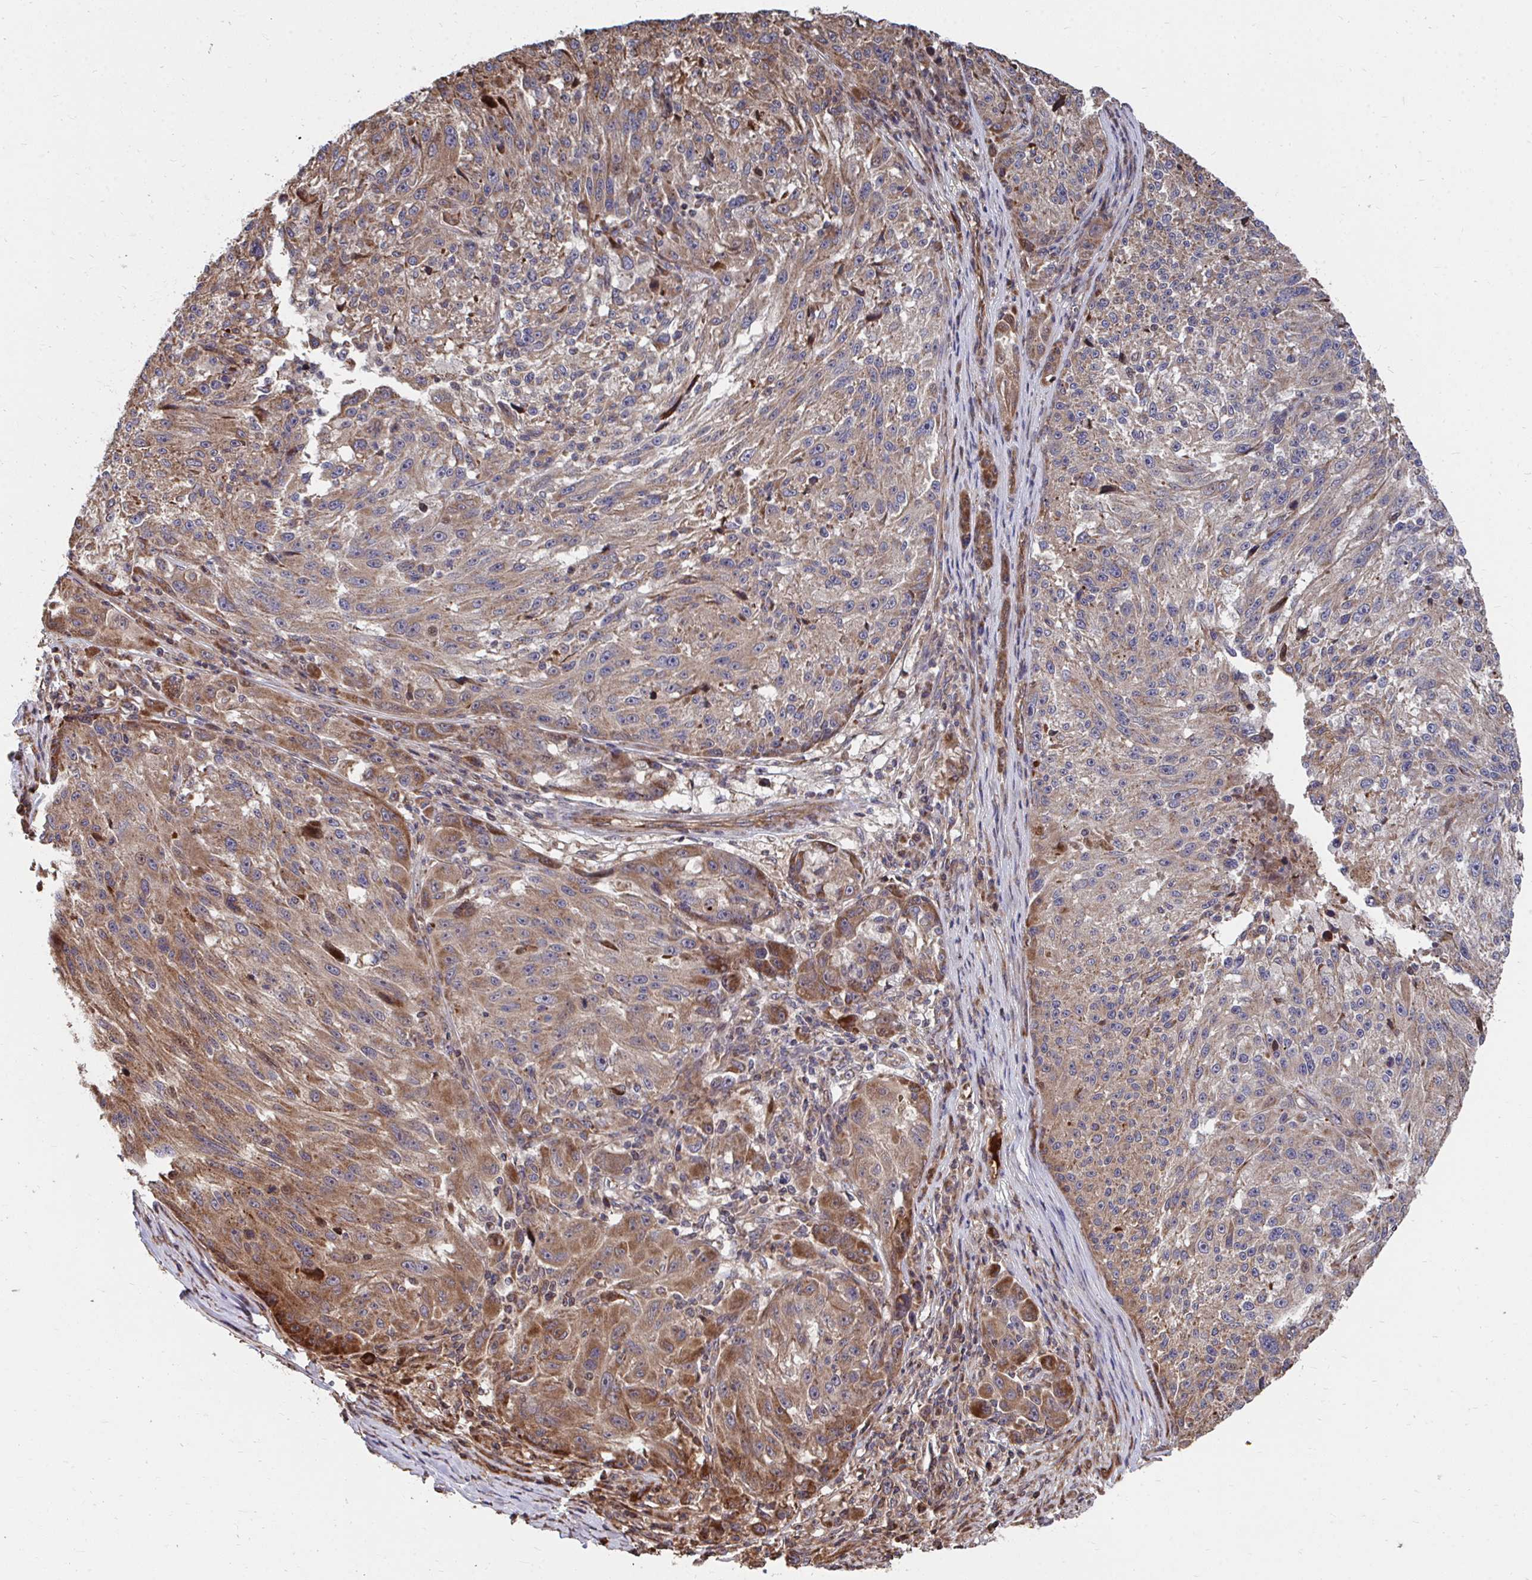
{"staining": {"intensity": "moderate", "quantity": ">75%", "location": "cytoplasmic/membranous"}, "tissue": "melanoma", "cell_type": "Tumor cells", "image_type": "cancer", "snomed": [{"axis": "morphology", "description": "Malignant melanoma, NOS"}, {"axis": "topography", "description": "Skin"}], "caption": "Melanoma stained with immunohistochemistry reveals moderate cytoplasmic/membranous staining in about >75% of tumor cells.", "gene": "FAM89A", "patient": {"sex": "male", "age": 53}}